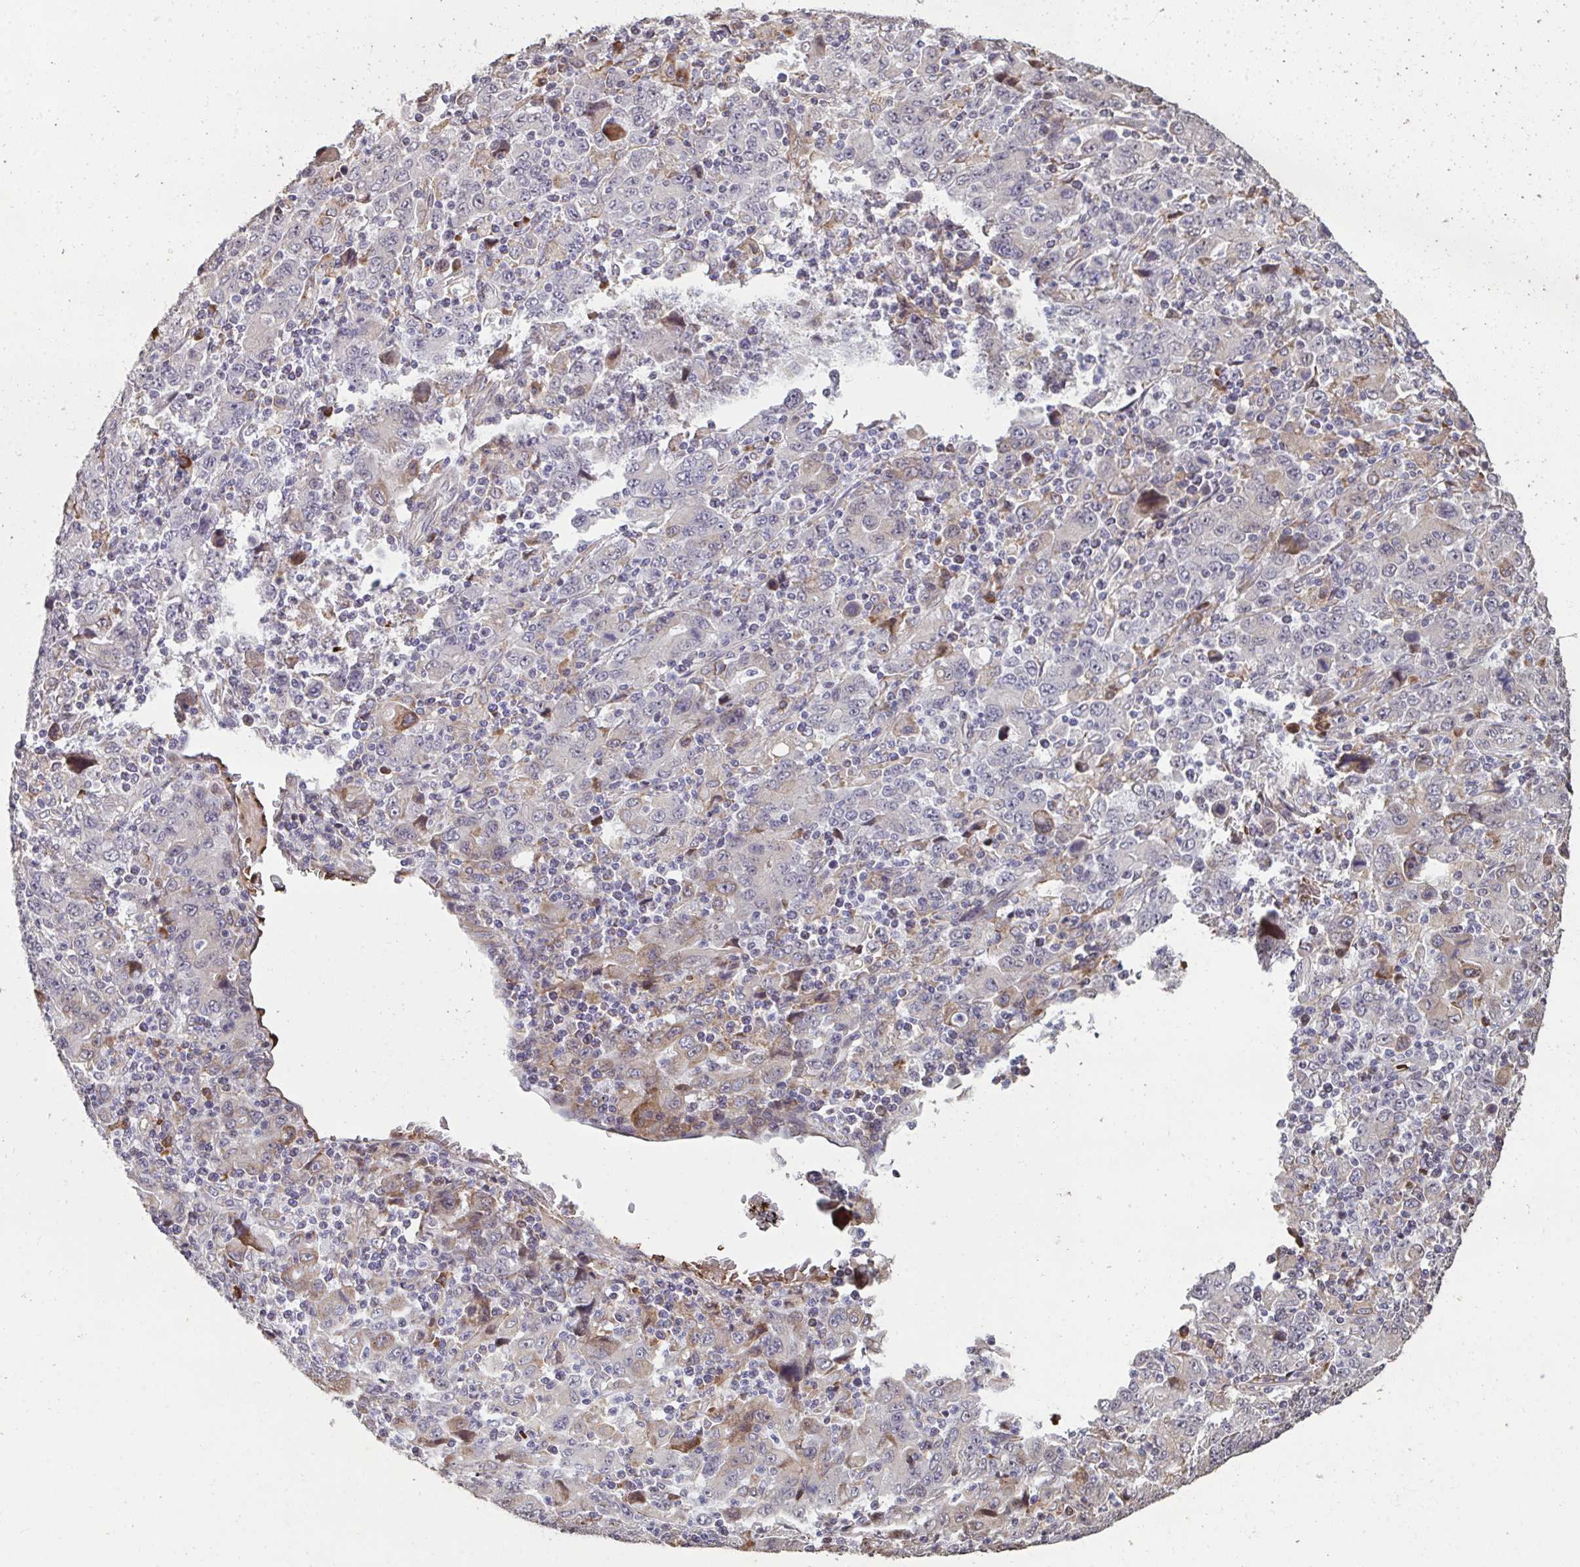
{"staining": {"intensity": "negative", "quantity": "none", "location": "none"}, "tissue": "stomach cancer", "cell_type": "Tumor cells", "image_type": "cancer", "snomed": [{"axis": "morphology", "description": "Adenocarcinoma, NOS"}, {"axis": "topography", "description": "Stomach, upper"}], "caption": "Immunohistochemistry histopathology image of neoplastic tissue: stomach adenocarcinoma stained with DAB shows no significant protein staining in tumor cells. (DAB (3,3'-diaminobenzidine) immunohistochemistry (IHC), high magnification).", "gene": "FIBCD1", "patient": {"sex": "male", "age": 69}}